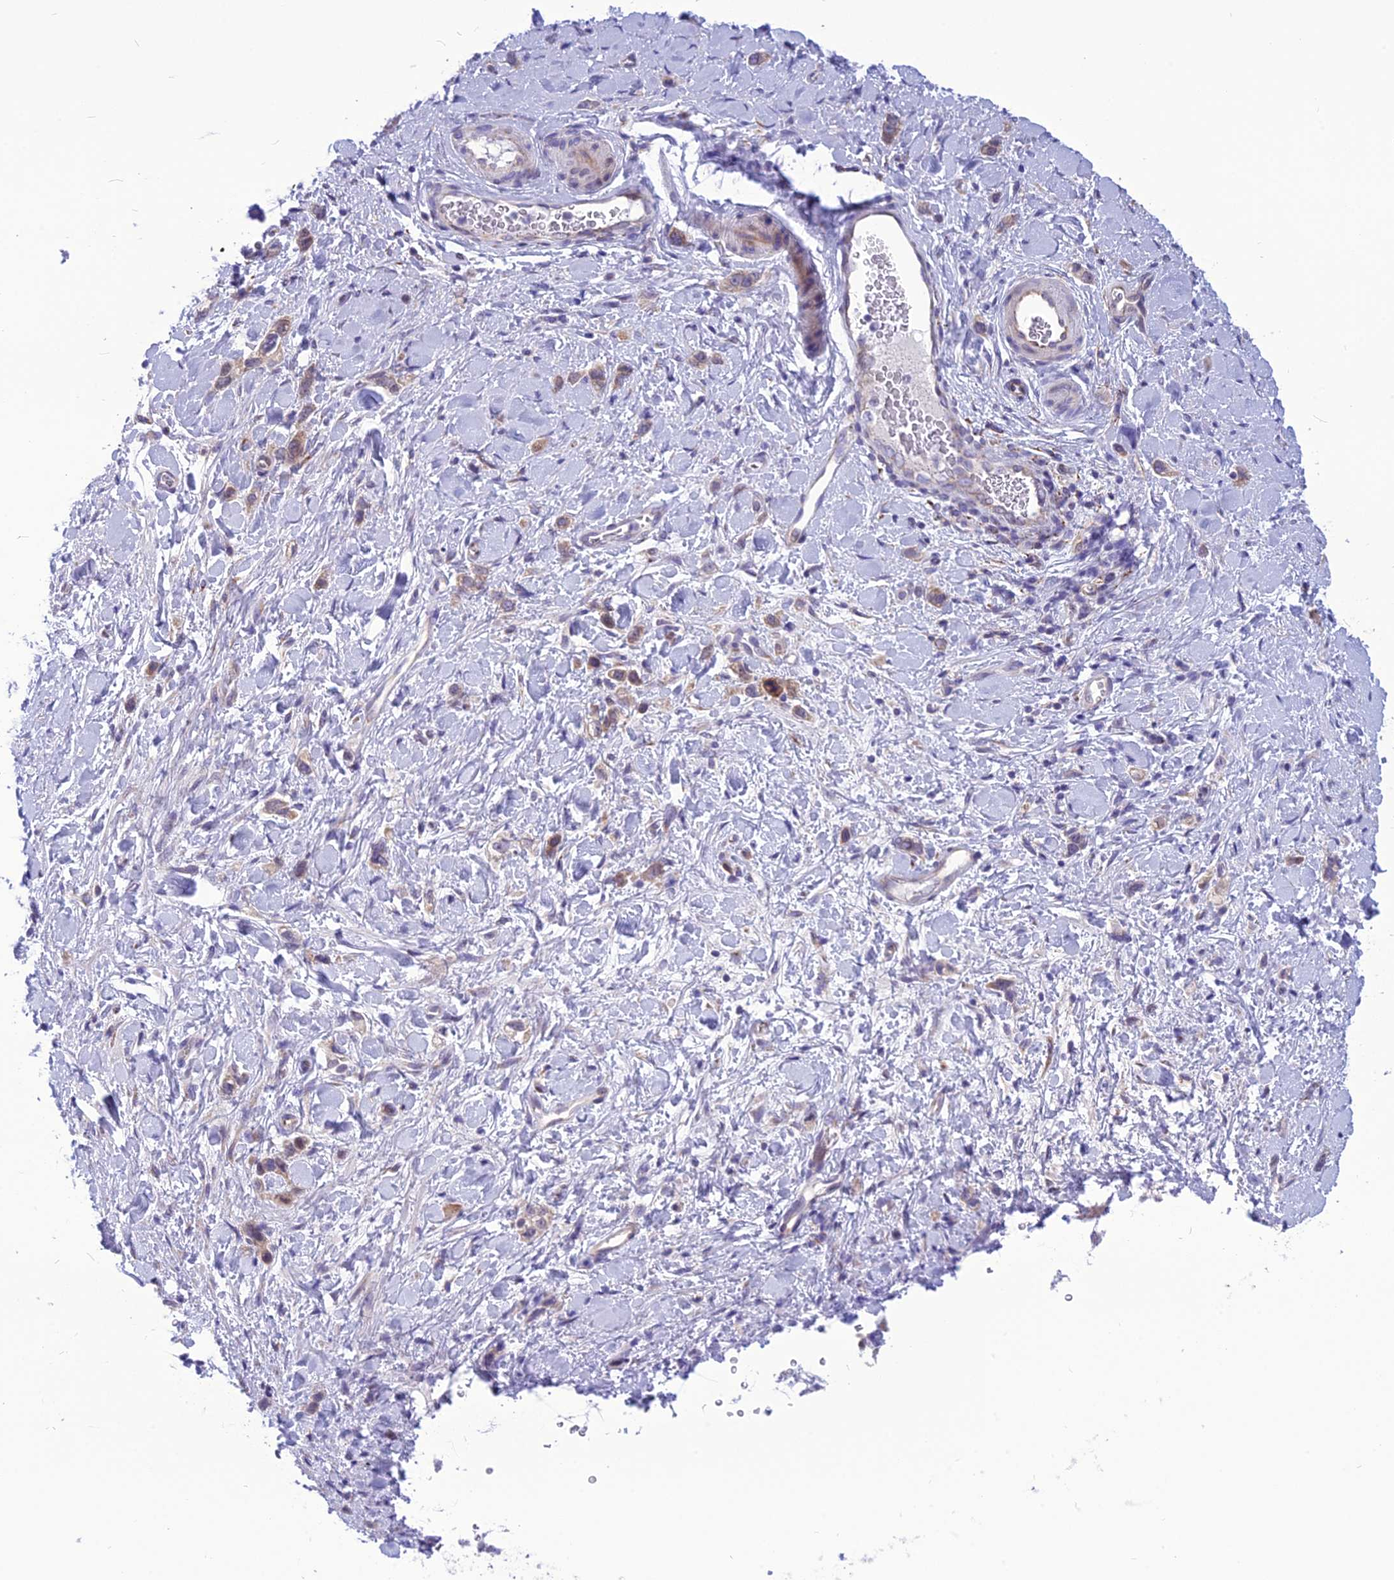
{"staining": {"intensity": "moderate", "quantity": ">75%", "location": "cytoplasmic/membranous"}, "tissue": "stomach cancer", "cell_type": "Tumor cells", "image_type": "cancer", "snomed": [{"axis": "morphology", "description": "Adenocarcinoma, NOS"}, {"axis": "topography", "description": "Stomach"}], "caption": "A photomicrograph of stomach adenocarcinoma stained for a protein demonstrates moderate cytoplasmic/membranous brown staining in tumor cells.", "gene": "PSMF1", "patient": {"sex": "female", "age": 65}}